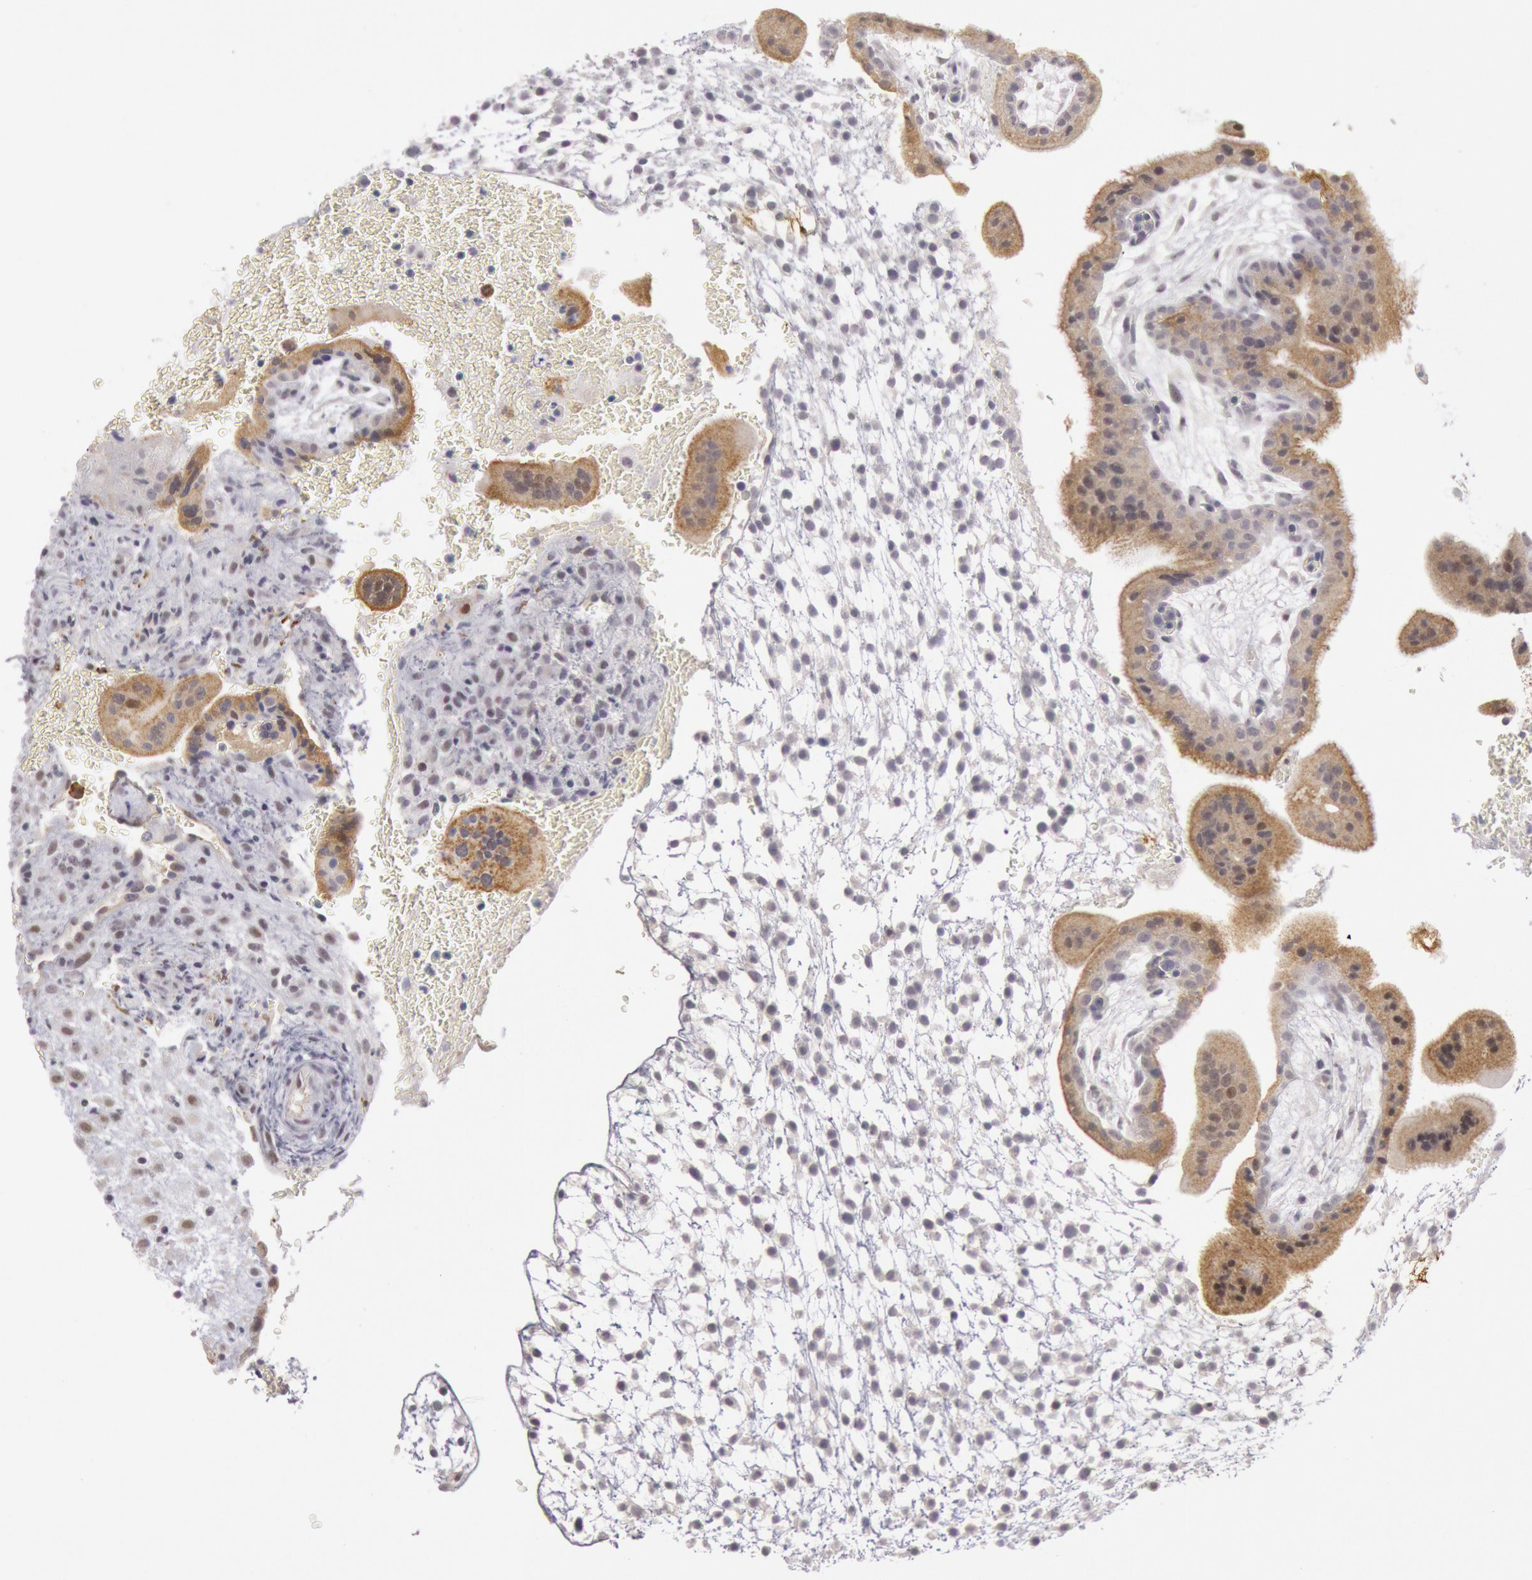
{"staining": {"intensity": "moderate", "quantity": "25%-75%", "location": "cytoplasmic/membranous,nuclear"}, "tissue": "placenta", "cell_type": "Decidual cells", "image_type": "normal", "snomed": [{"axis": "morphology", "description": "Normal tissue, NOS"}, {"axis": "topography", "description": "Placenta"}], "caption": "Immunohistochemistry staining of benign placenta, which demonstrates medium levels of moderate cytoplasmic/membranous,nuclear positivity in about 25%-75% of decidual cells indicating moderate cytoplasmic/membranous,nuclear protein positivity. The staining was performed using DAB (brown) for protein detection and nuclei were counterstained in hematoxylin (blue).", "gene": "JOSD1", "patient": {"sex": "female", "age": 35}}